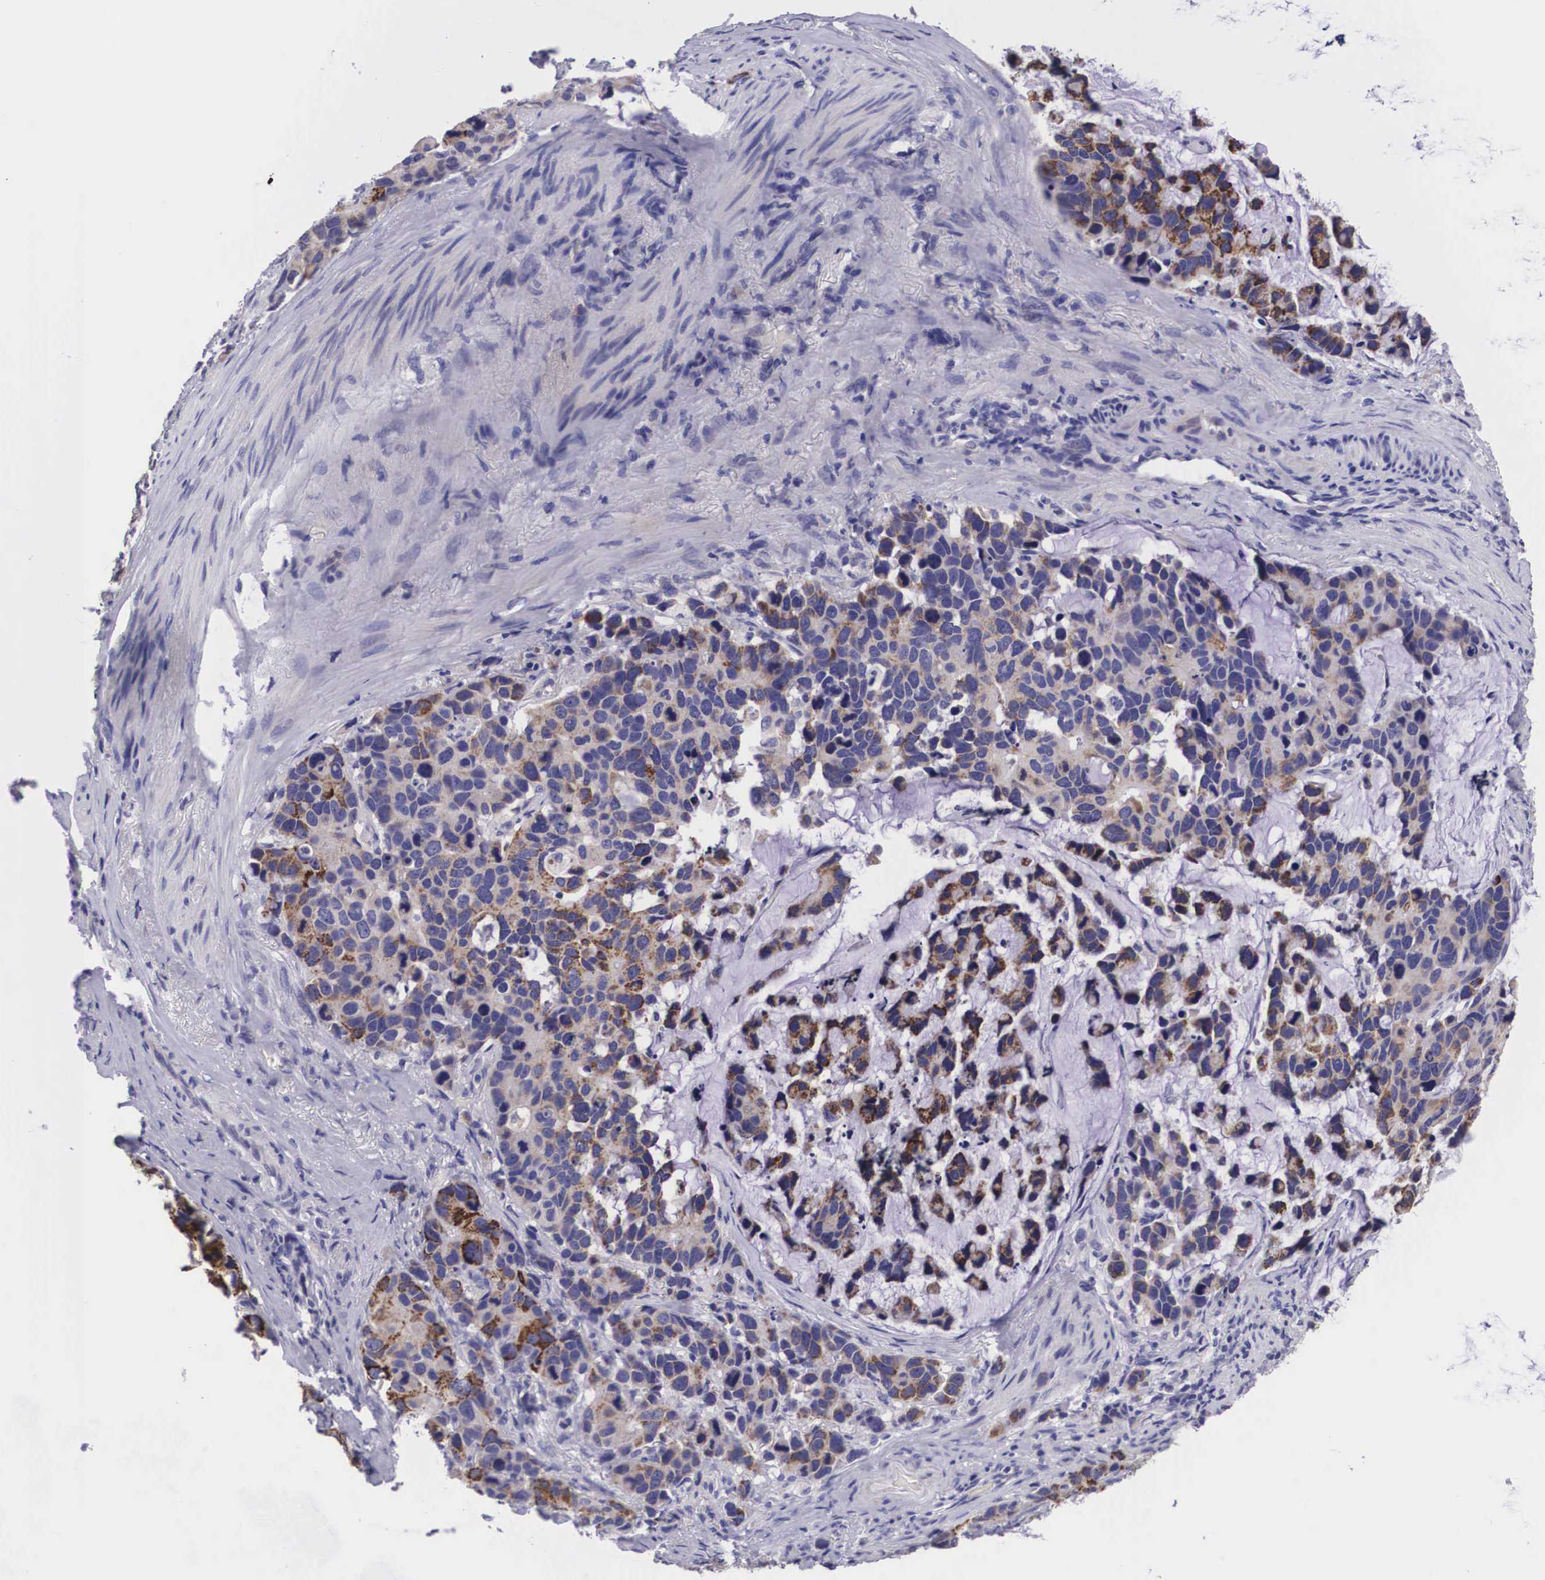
{"staining": {"intensity": "moderate", "quantity": "25%-75%", "location": "cytoplasmic/membranous"}, "tissue": "stomach cancer", "cell_type": "Tumor cells", "image_type": "cancer", "snomed": [{"axis": "morphology", "description": "Adenocarcinoma, NOS"}, {"axis": "topography", "description": "Stomach, upper"}], "caption": "Immunohistochemistry (DAB (3,3'-diaminobenzidine)) staining of human stomach cancer displays moderate cytoplasmic/membranous protein expression in approximately 25%-75% of tumor cells.", "gene": "ARG2", "patient": {"sex": "male", "age": 71}}